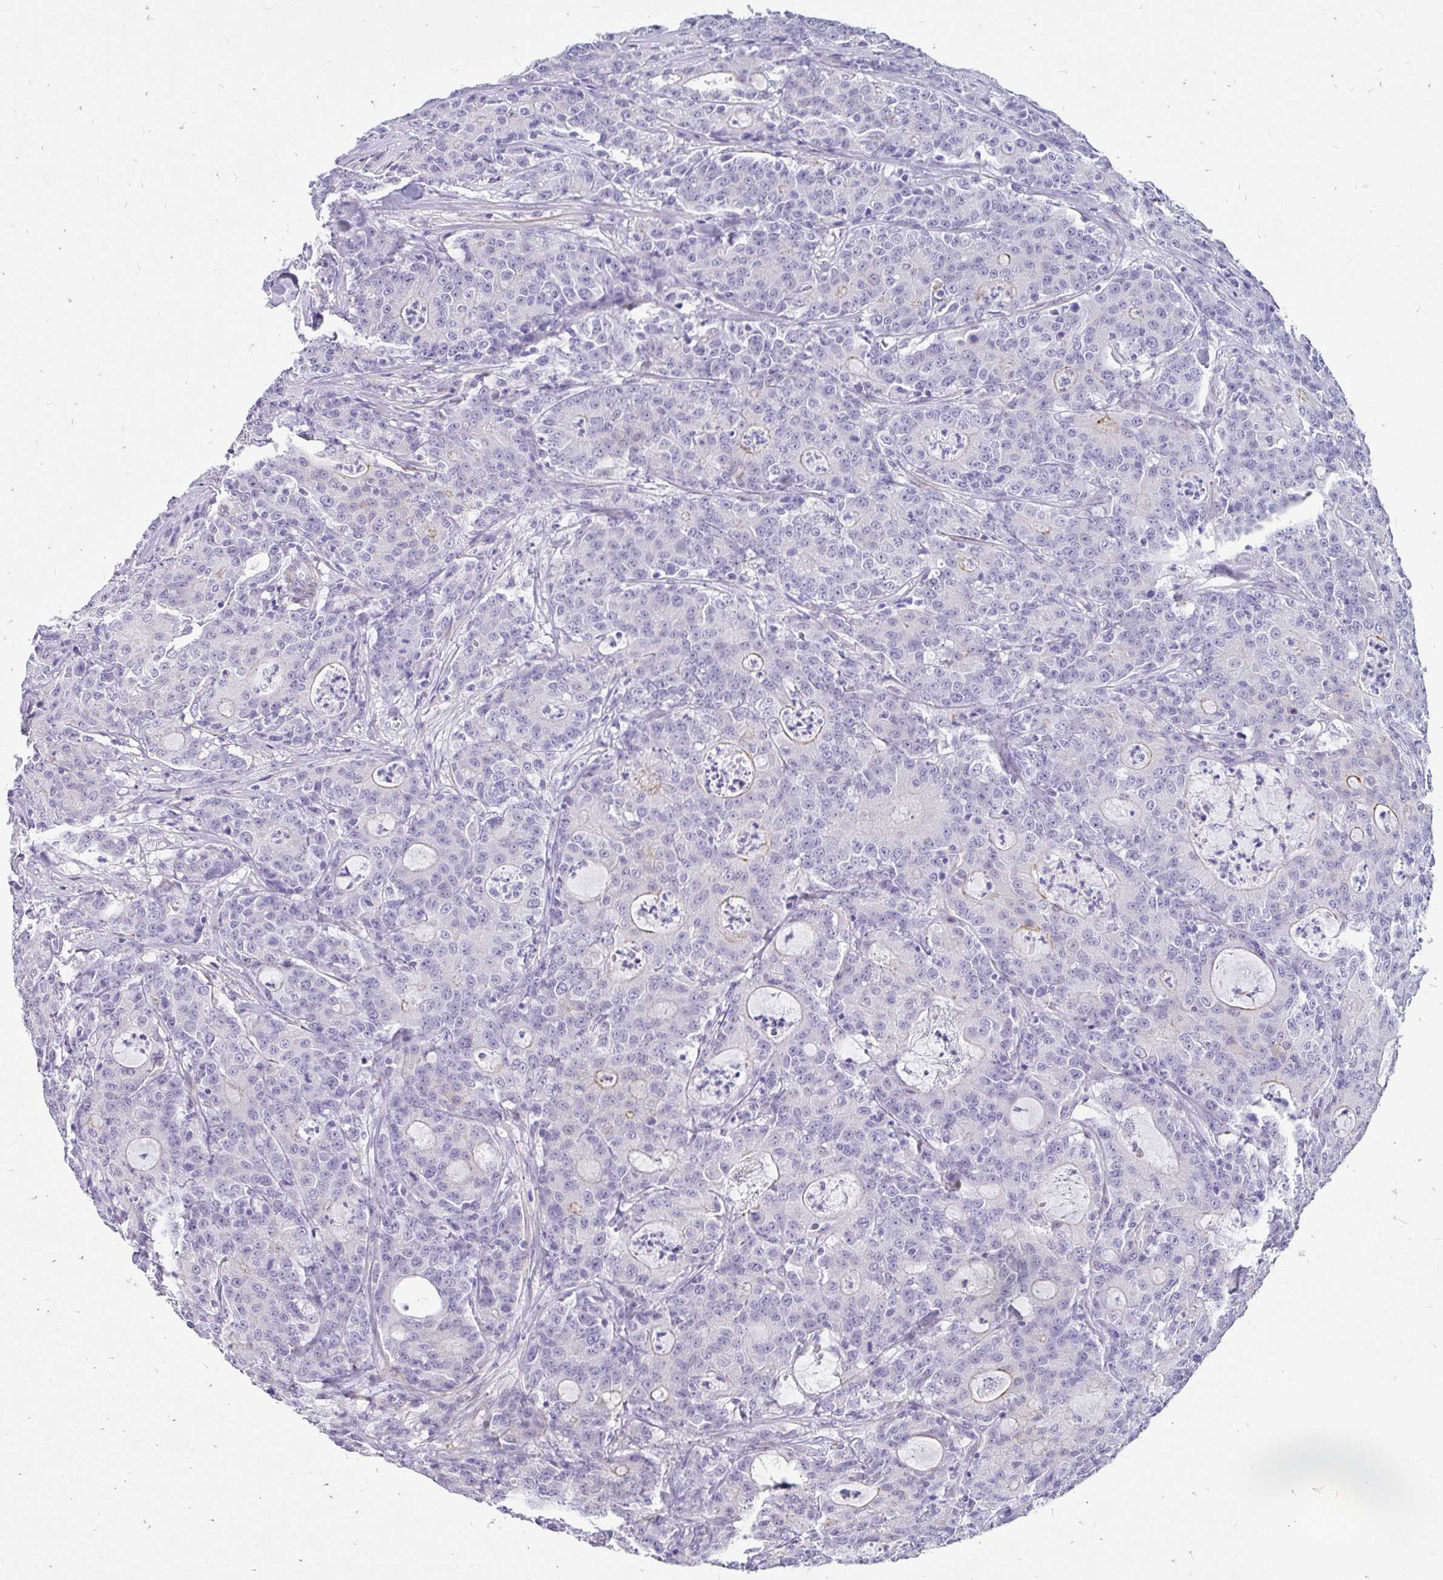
{"staining": {"intensity": "weak", "quantity": "<25%", "location": "cytoplasmic/membranous"}, "tissue": "colorectal cancer", "cell_type": "Tumor cells", "image_type": "cancer", "snomed": [{"axis": "morphology", "description": "Adenocarcinoma, NOS"}, {"axis": "topography", "description": "Colon"}], "caption": "Tumor cells are negative for brown protein staining in colorectal cancer (adenocarcinoma). The staining was performed using DAB to visualize the protein expression in brown, while the nuclei were stained in blue with hematoxylin (Magnification: 20x).", "gene": "EML5", "patient": {"sex": "male", "age": 83}}